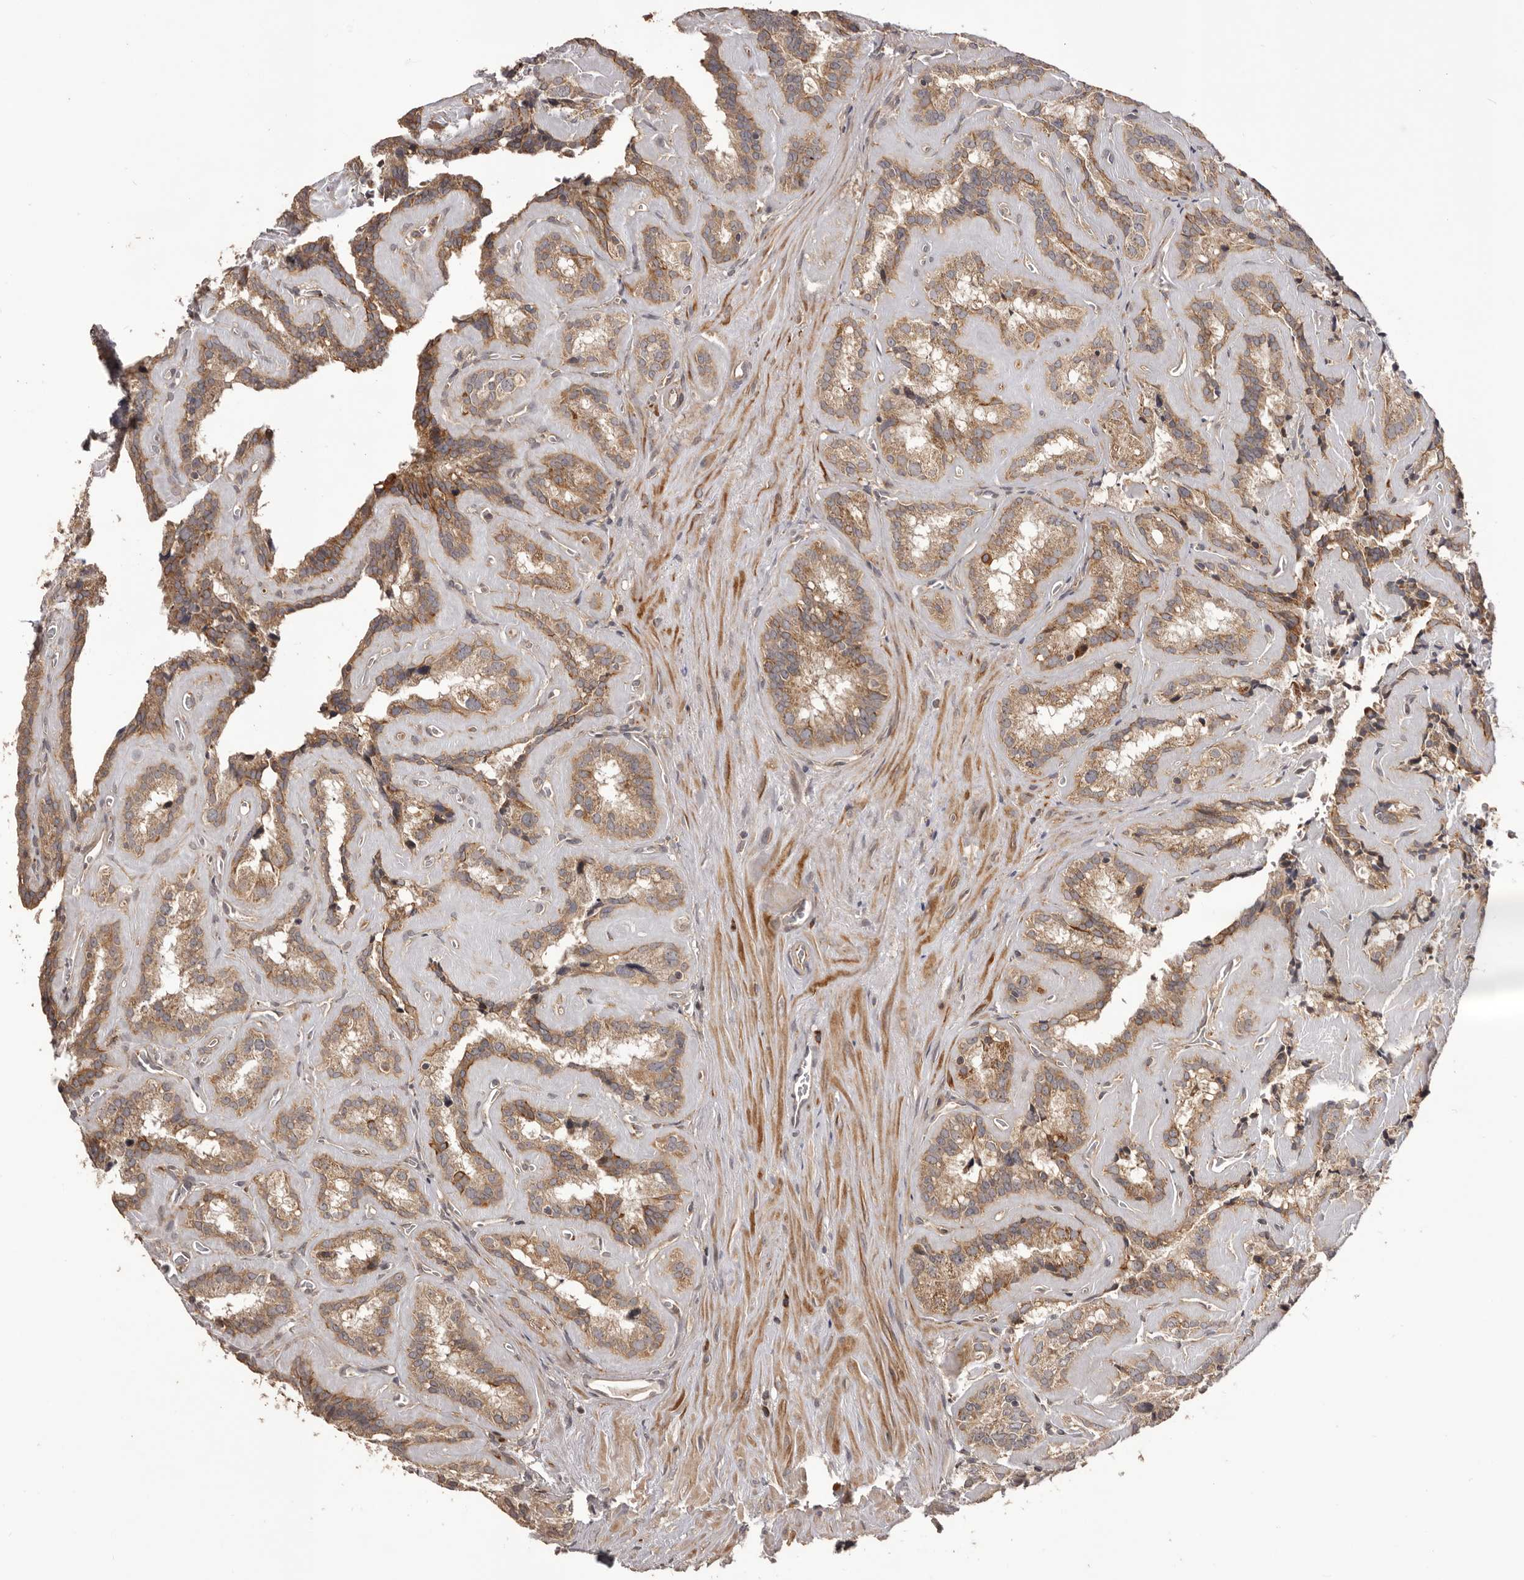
{"staining": {"intensity": "moderate", "quantity": ">75%", "location": "cytoplasmic/membranous"}, "tissue": "seminal vesicle", "cell_type": "Glandular cells", "image_type": "normal", "snomed": [{"axis": "morphology", "description": "Normal tissue, NOS"}, {"axis": "topography", "description": "Prostate"}, {"axis": "topography", "description": "Seminal veicle"}], "caption": "Protein expression analysis of unremarkable human seminal vesicle reveals moderate cytoplasmic/membranous staining in about >75% of glandular cells.", "gene": "QRSL1", "patient": {"sex": "male", "age": 59}}